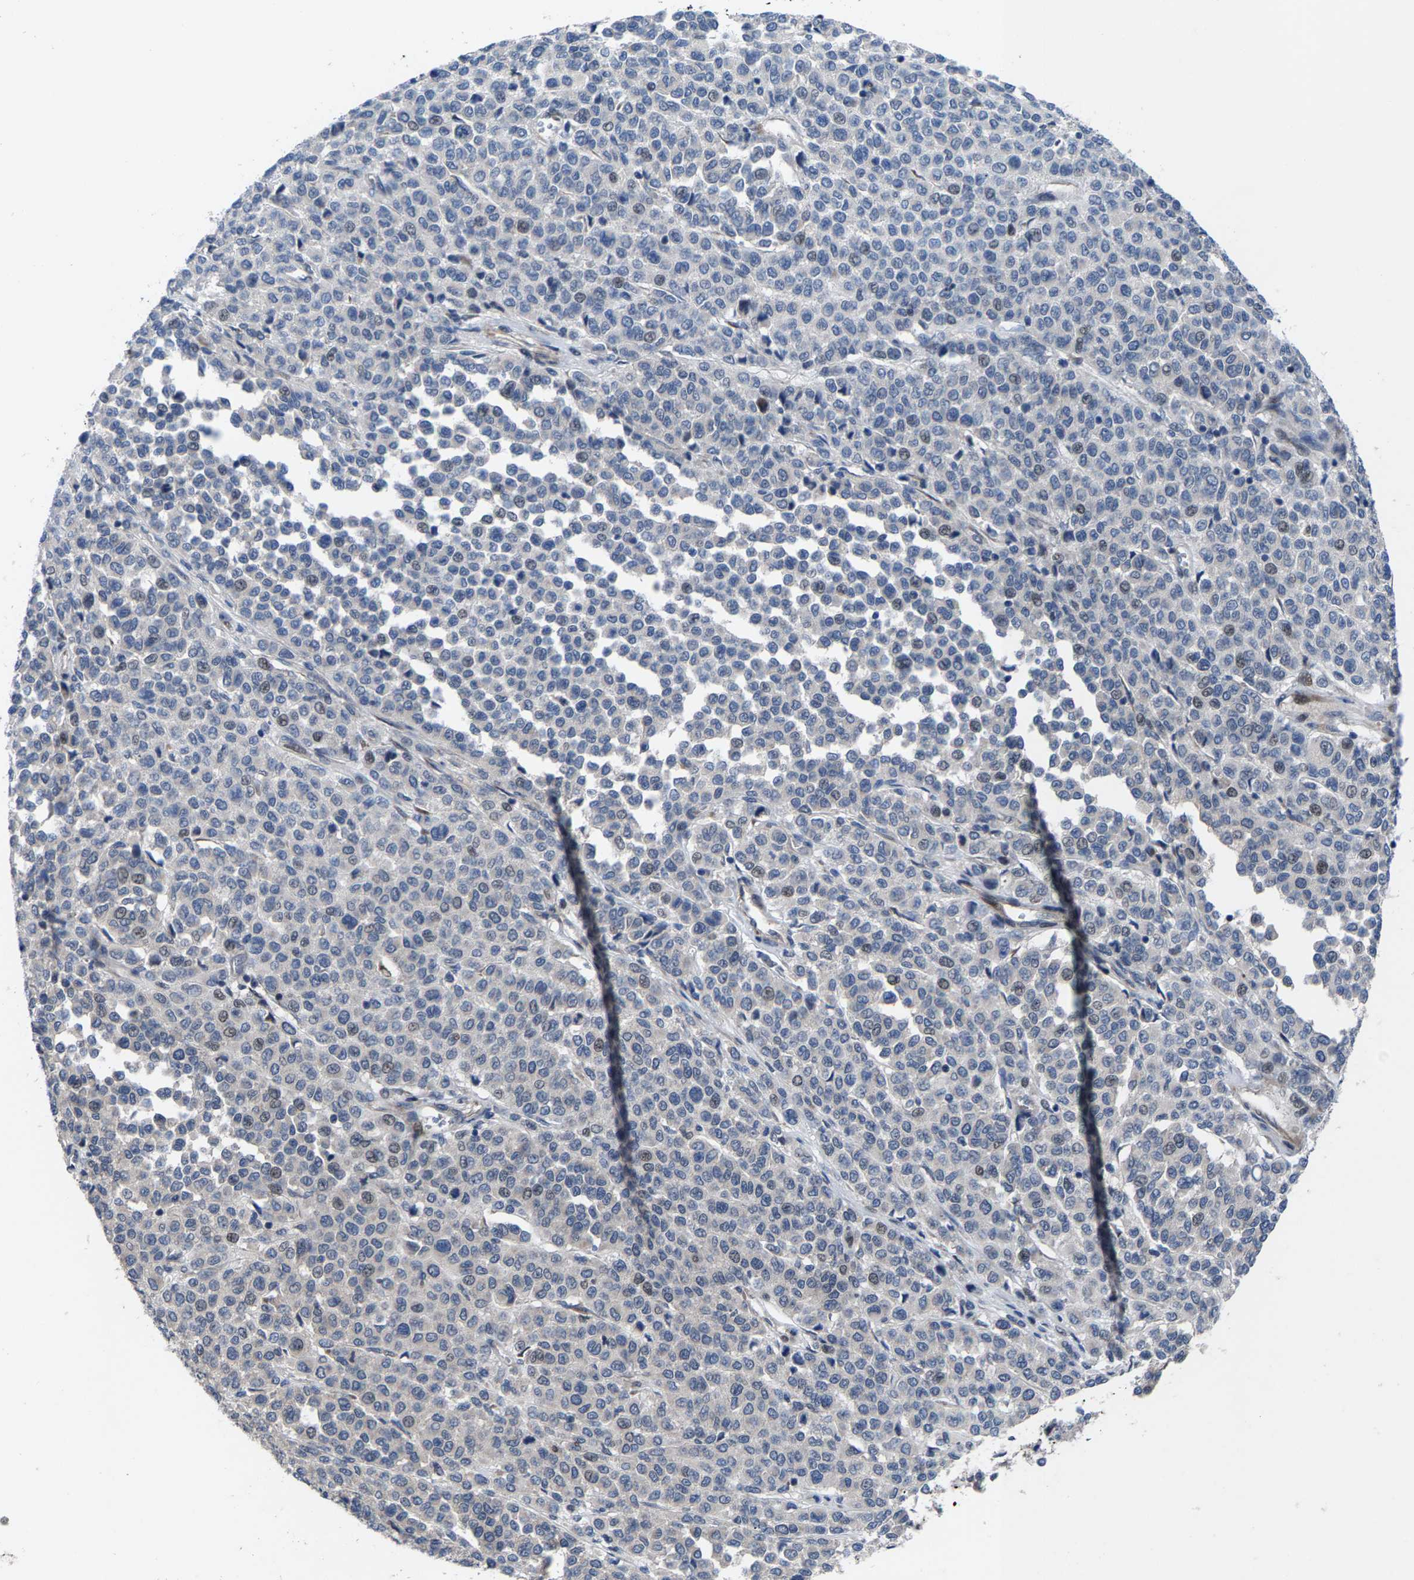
{"staining": {"intensity": "negative", "quantity": "none", "location": "none"}, "tissue": "melanoma", "cell_type": "Tumor cells", "image_type": "cancer", "snomed": [{"axis": "morphology", "description": "Malignant melanoma, Metastatic site"}, {"axis": "topography", "description": "Pancreas"}], "caption": "DAB immunohistochemical staining of malignant melanoma (metastatic site) exhibits no significant staining in tumor cells. (DAB (3,3'-diaminobenzidine) IHC, high magnification).", "gene": "HAUS6", "patient": {"sex": "female", "age": 30}}